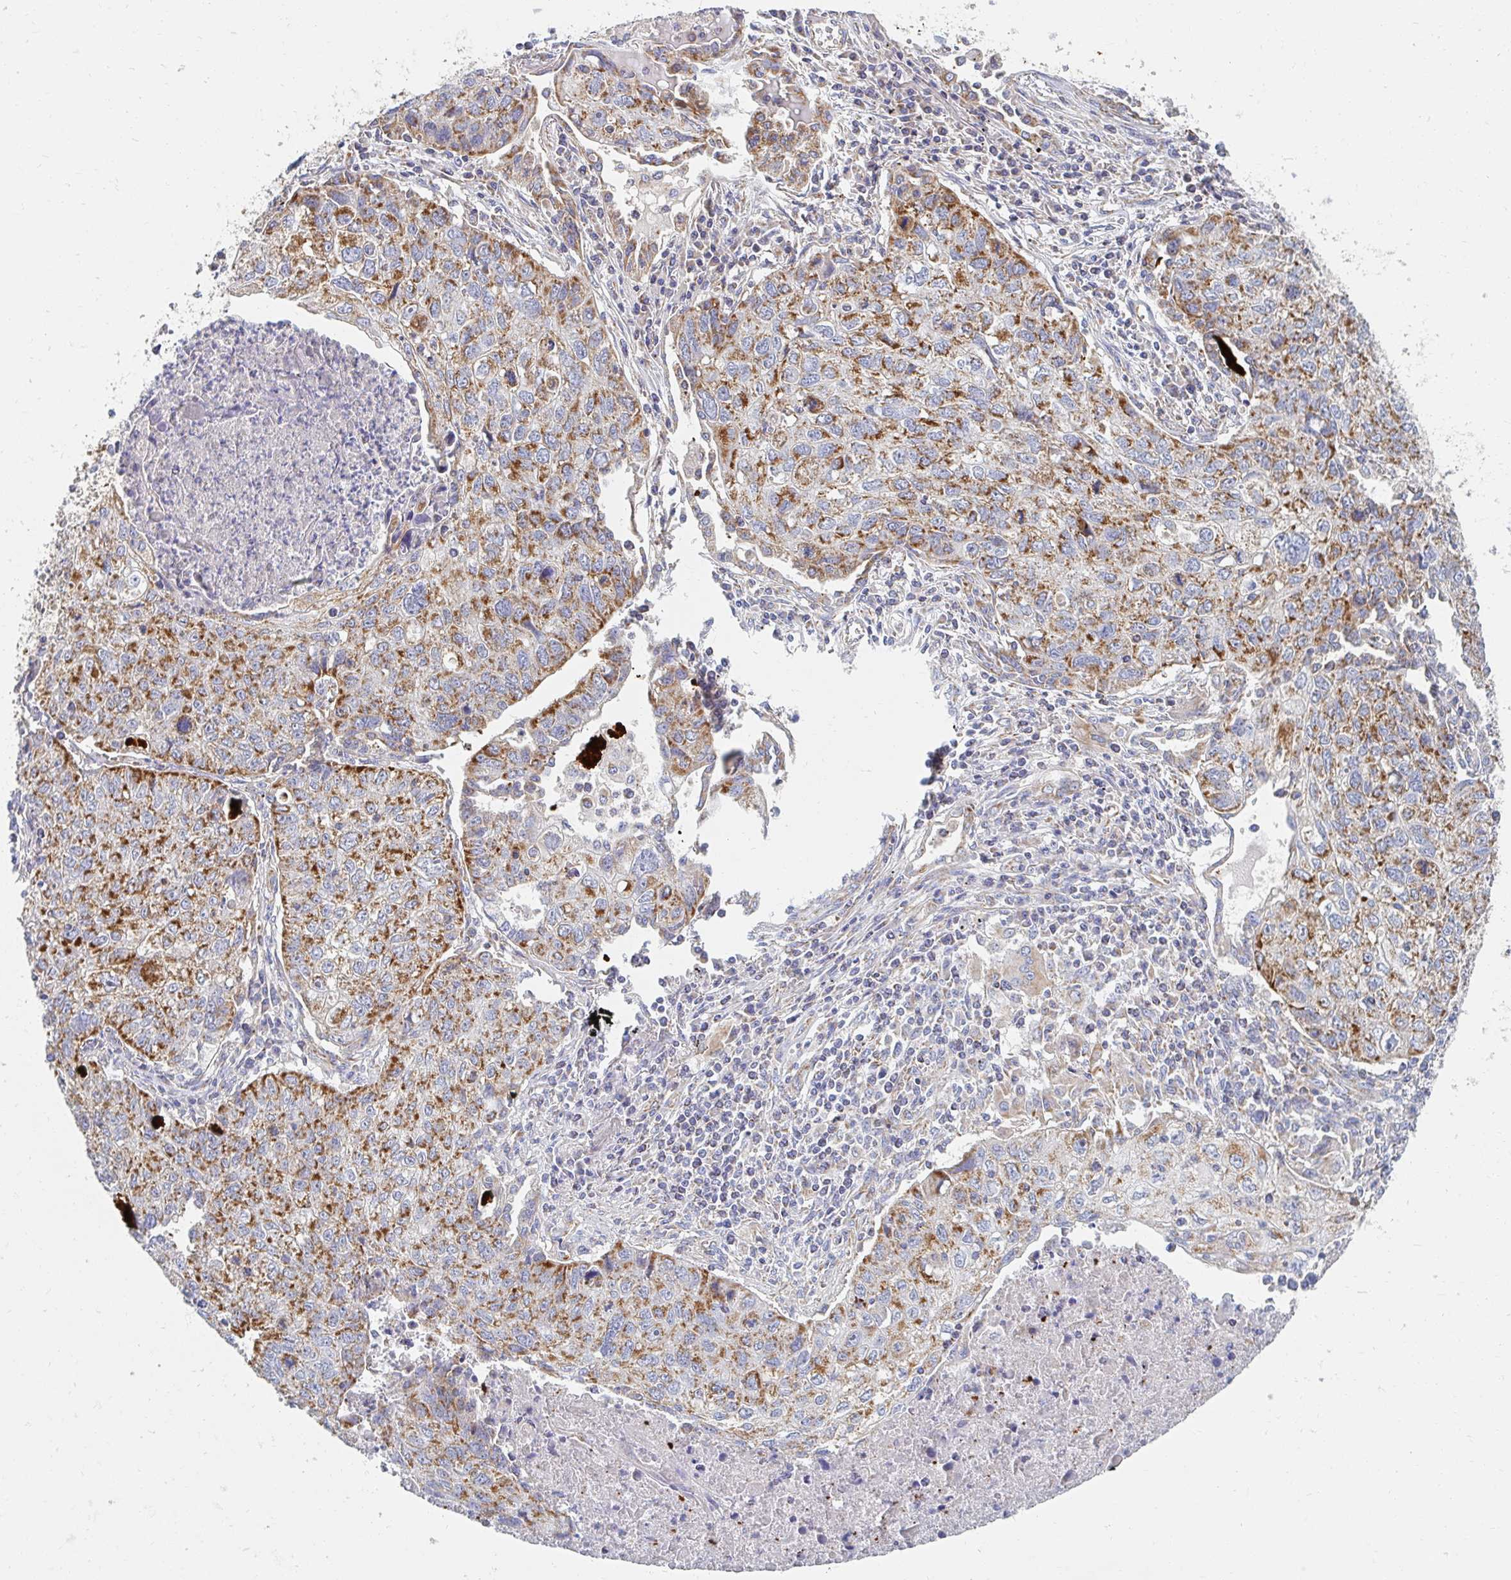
{"staining": {"intensity": "strong", "quantity": ">75%", "location": "cytoplasmic/membranous"}, "tissue": "lung cancer", "cell_type": "Tumor cells", "image_type": "cancer", "snomed": [{"axis": "morphology", "description": "Normal morphology"}, {"axis": "morphology", "description": "Aneuploidy"}, {"axis": "morphology", "description": "Squamous cell carcinoma, NOS"}, {"axis": "topography", "description": "Lymph node"}, {"axis": "topography", "description": "Lung"}], "caption": "IHC (DAB (3,3'-diaminobenzidine)) staining of human aneuploidy (lung) displays strong cytoplasmic/membranous protein staining in approximately >75% of tumor cells. (IHC, brightfield microscopy, high magnification).", "gene": "MAVS", "patient": {"sex": "female", "age": 76}}